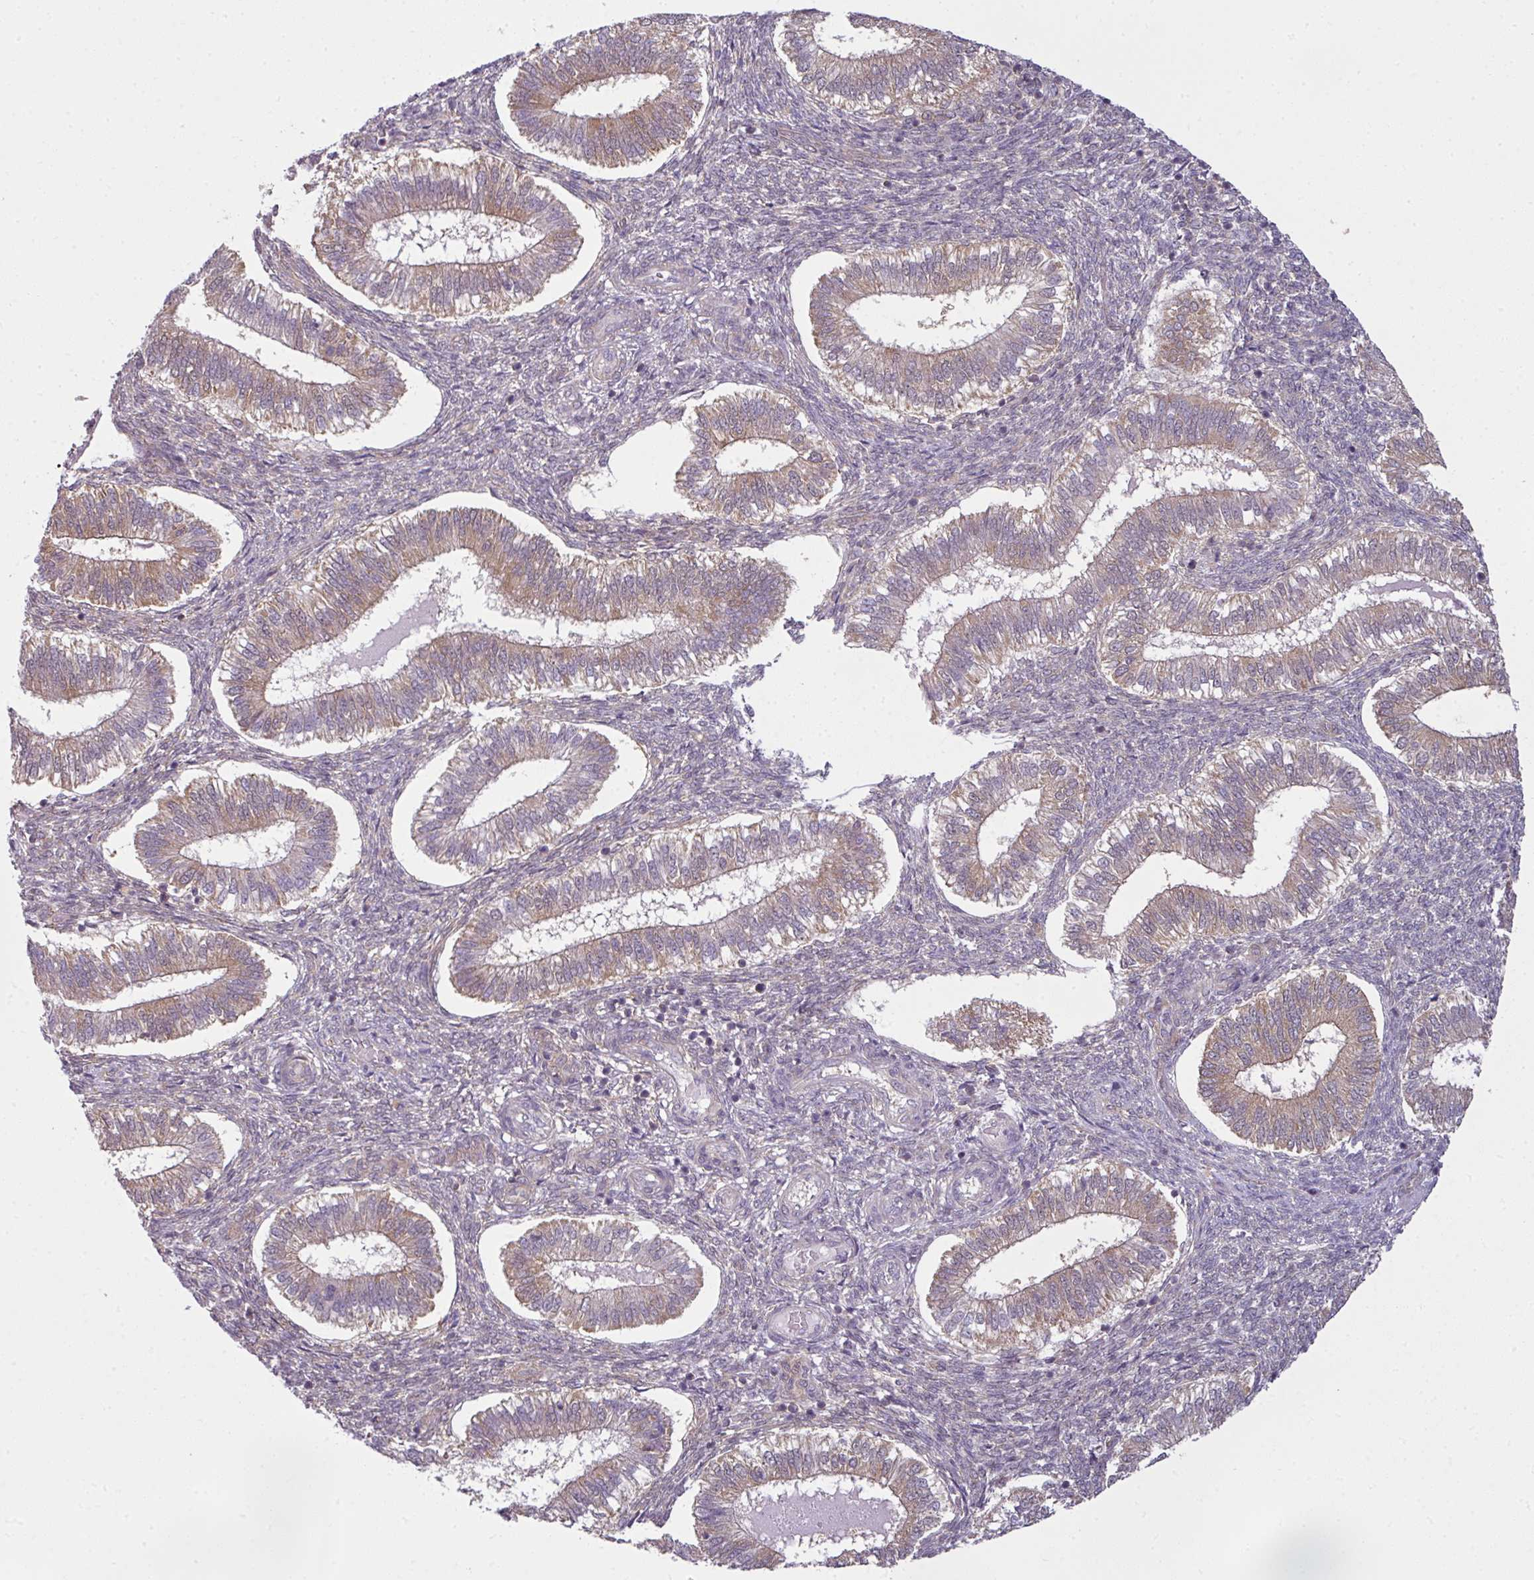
{"staining": {"intensity": "moderate", "quantity": "<25%", "location": "nuclear"}, "tissue": "endometrium", "cell_type": "Cells in endometrial stroma", "image_type": "normal", "snomed": [{"axis": "morphology", "description": "Normal tissue, NOS"}, {"axis": "topography", "description": "Endometrium"}], "caption": "Endometrium stained with immunohistochemistry (IHC) exhibits moderate nuclear expression in about <25% of cells in endometrial stroma. (Brightfield microscopy of DAB IHC at high magnification).", "gene": "DERPC", "patient": {"sex": "female", "age": 25}}